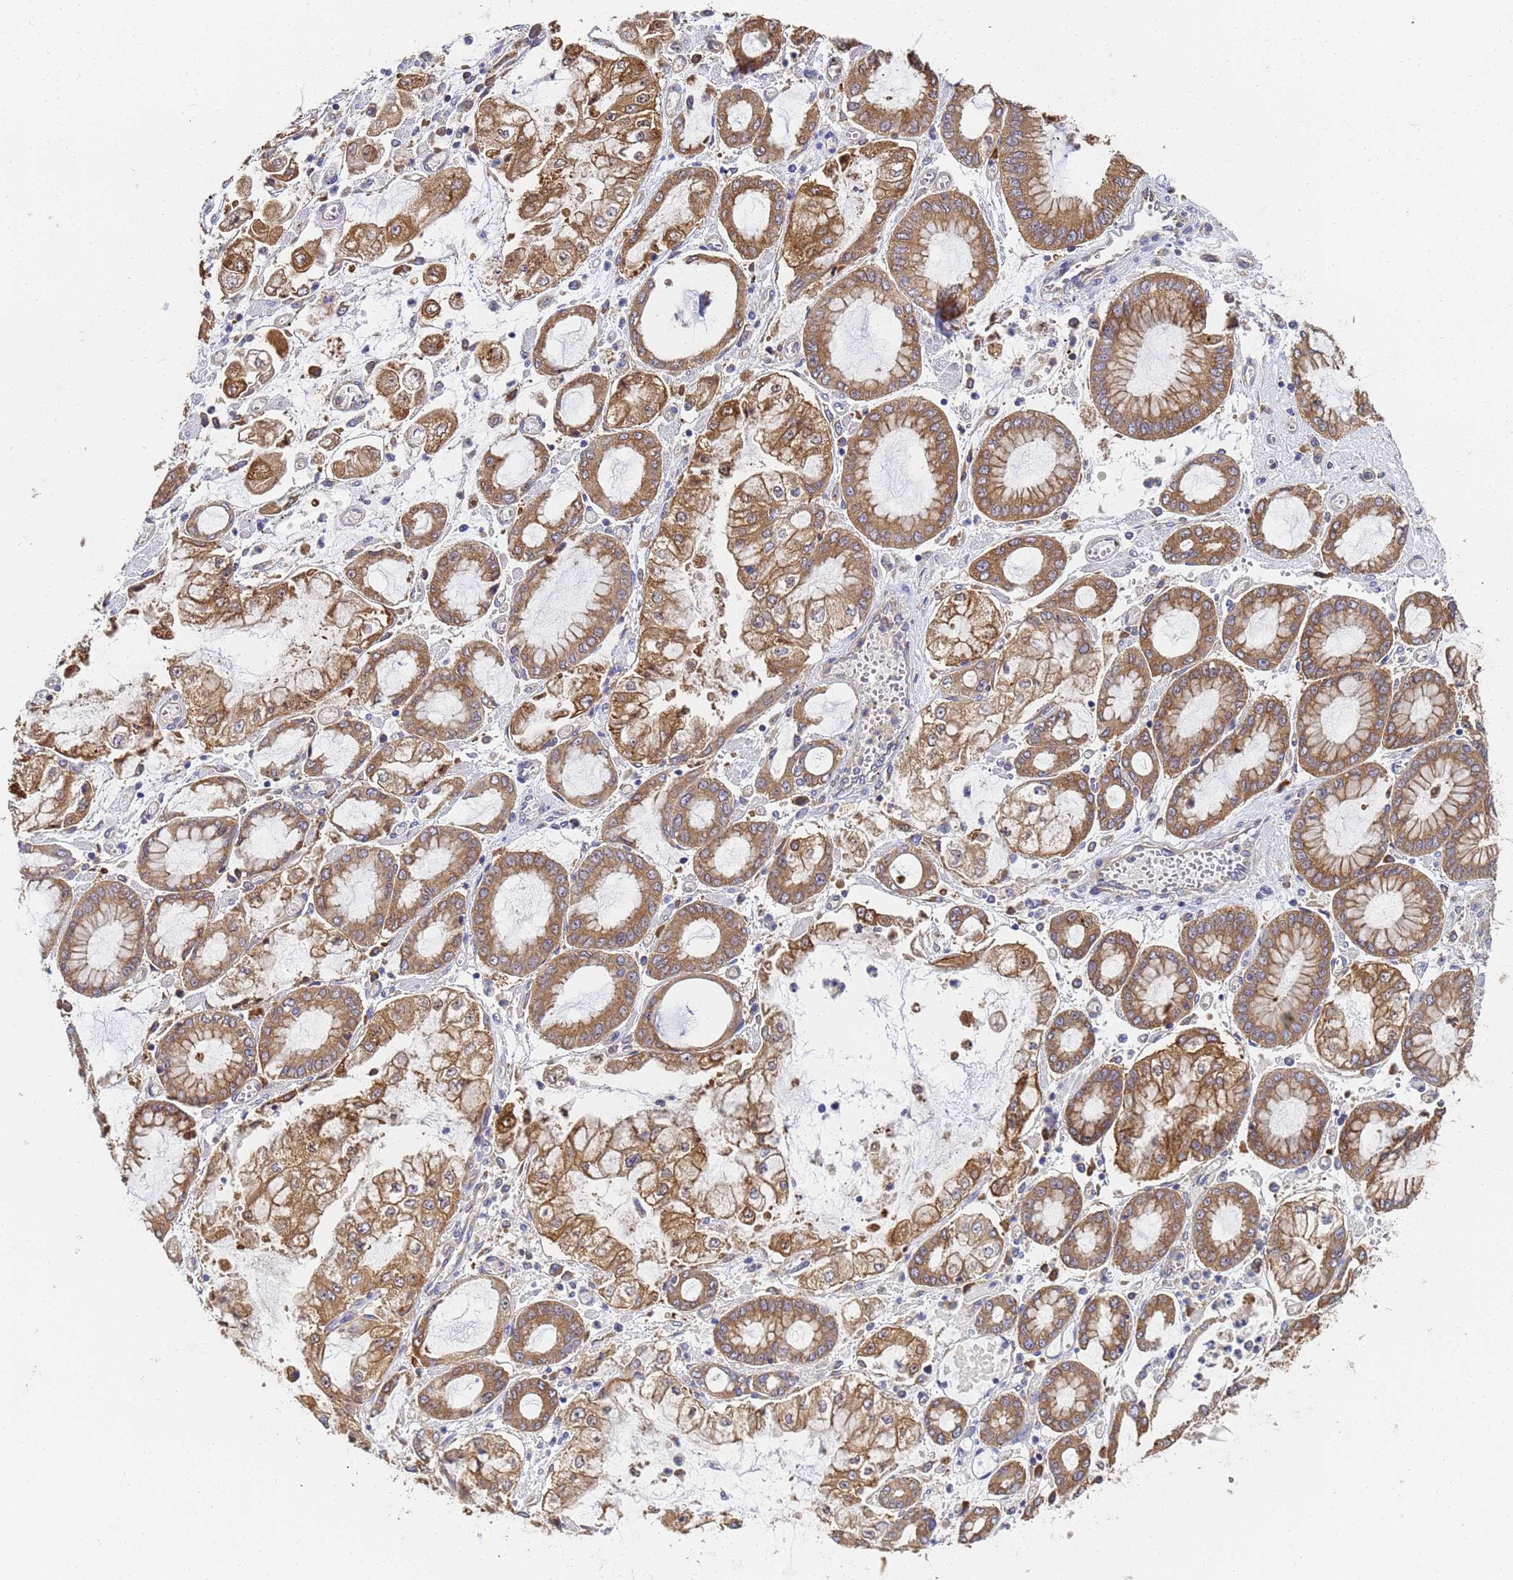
{"staining": {"intensity": "moderate", "quantity": ">75%", "location": "cytoplasmic/membranous"}, "tissue": "stomach cancer", "cell_type": "Tumor cells", "image_type": "cancer", "snomed": [{"axis": "morphology", "description": "Adenocarcinoma, NOS"}, {"axis": "topography", "description": "Stomach"}], "caption": "The micrograph displays a brown stain indicating the presence of a protein in the cytoplasmic/membranous of tumor cells in stomach cancer (adenocarcinoma). (Stains: DAB (3,3'-diaminobenzidine) in brown, nuclei in blue, Microscopy: brightfield microscopy at high magnification).", "gene": "NME1-NME2", "patient": {"sex": "male", "age": 76}}